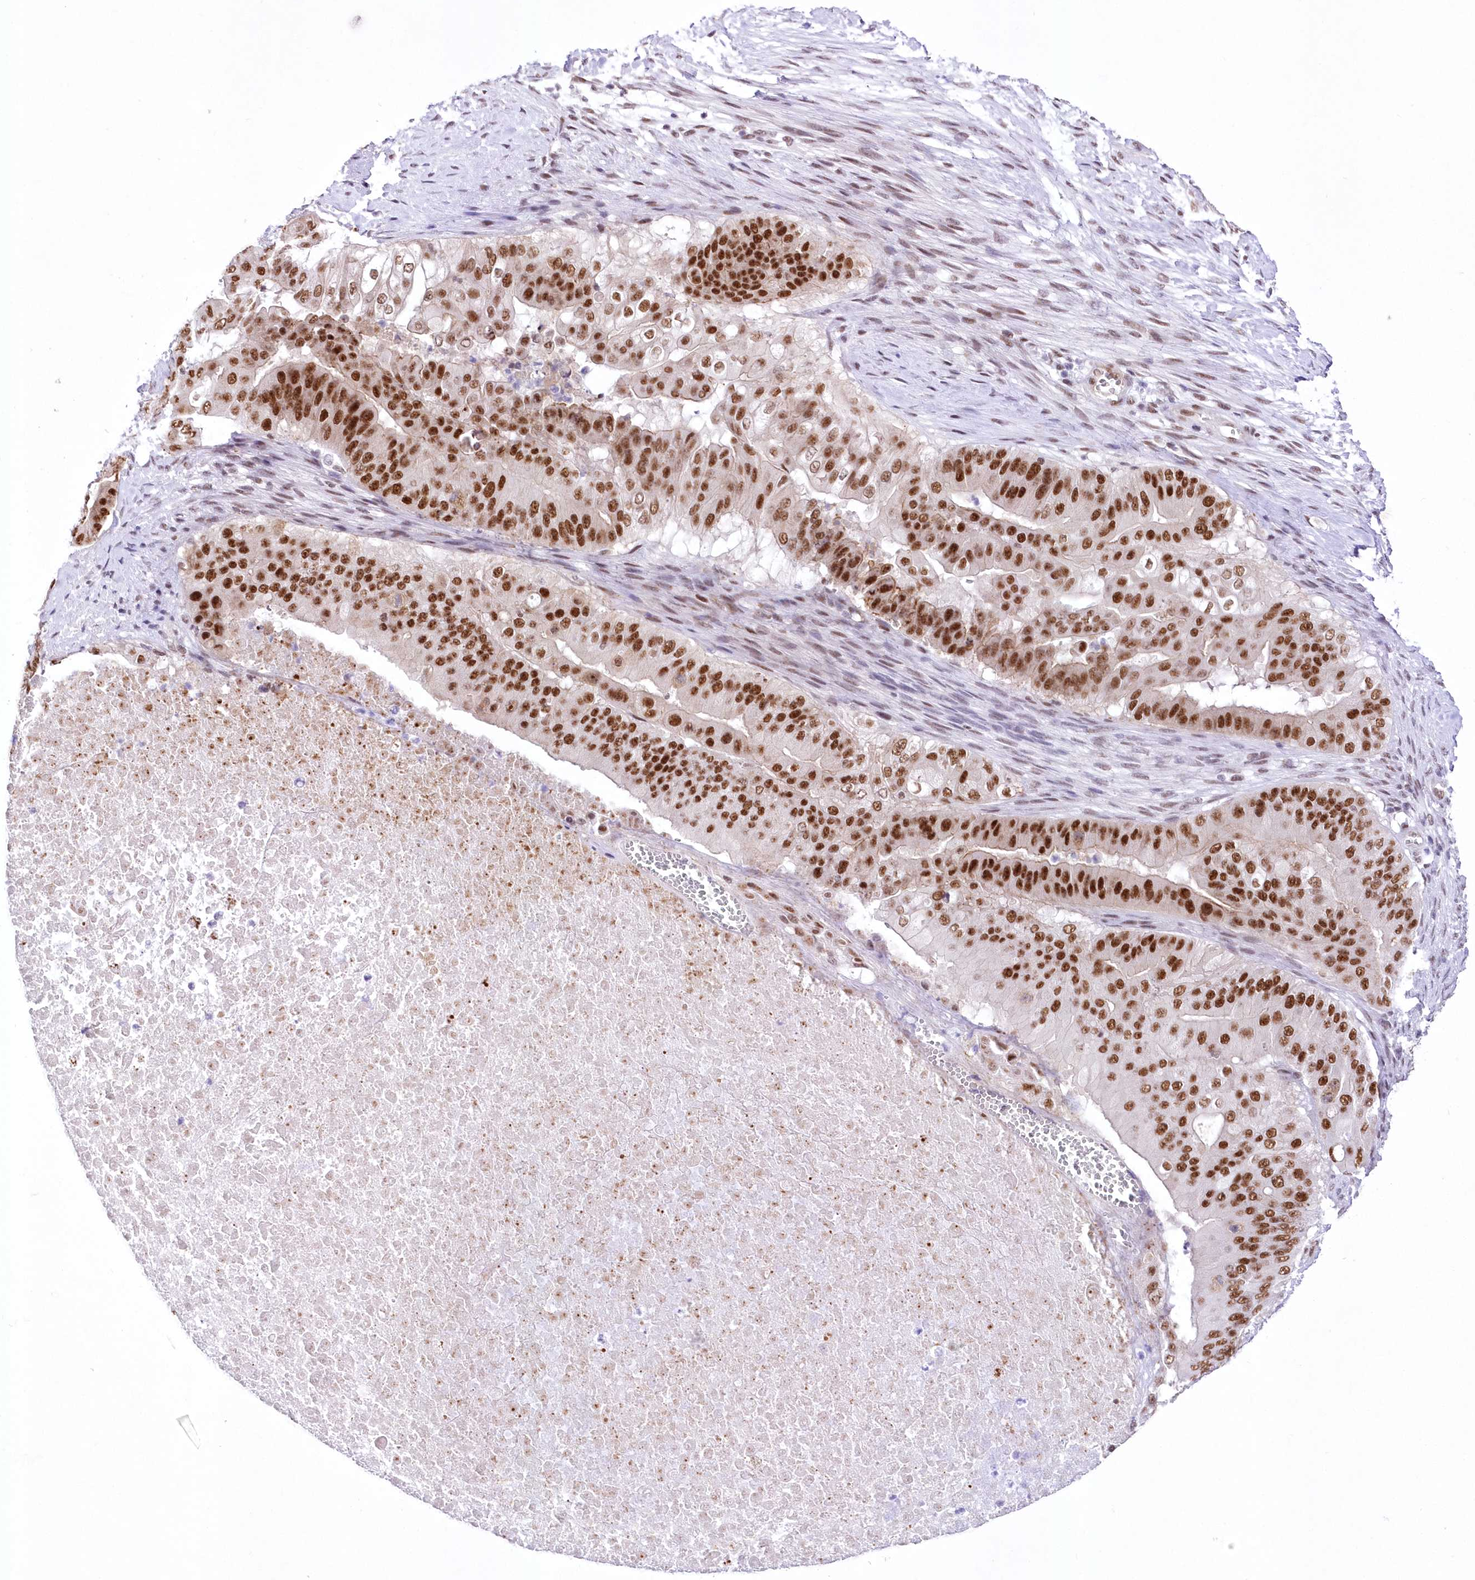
{"staining": {"intensity": "strong", "quantity": ">75%", "location": "nuclear"}, "tissue": "pancreatic cancer", "cell_type": "Tumor cells", "image_type": "cancer", "snomed": [{"axis": "morphology", "description": "Adenocarcinoma, NOS"}, {"axis": "topography", "description": "Pancreas"}], "caption": "Strong nuclear positivity is identified in approximately >75% of tumor cells in pancreatic cancer (adenocarcinoma).", "gene": "NSUN2", "patient": {"sex": "female", "age": 77}}